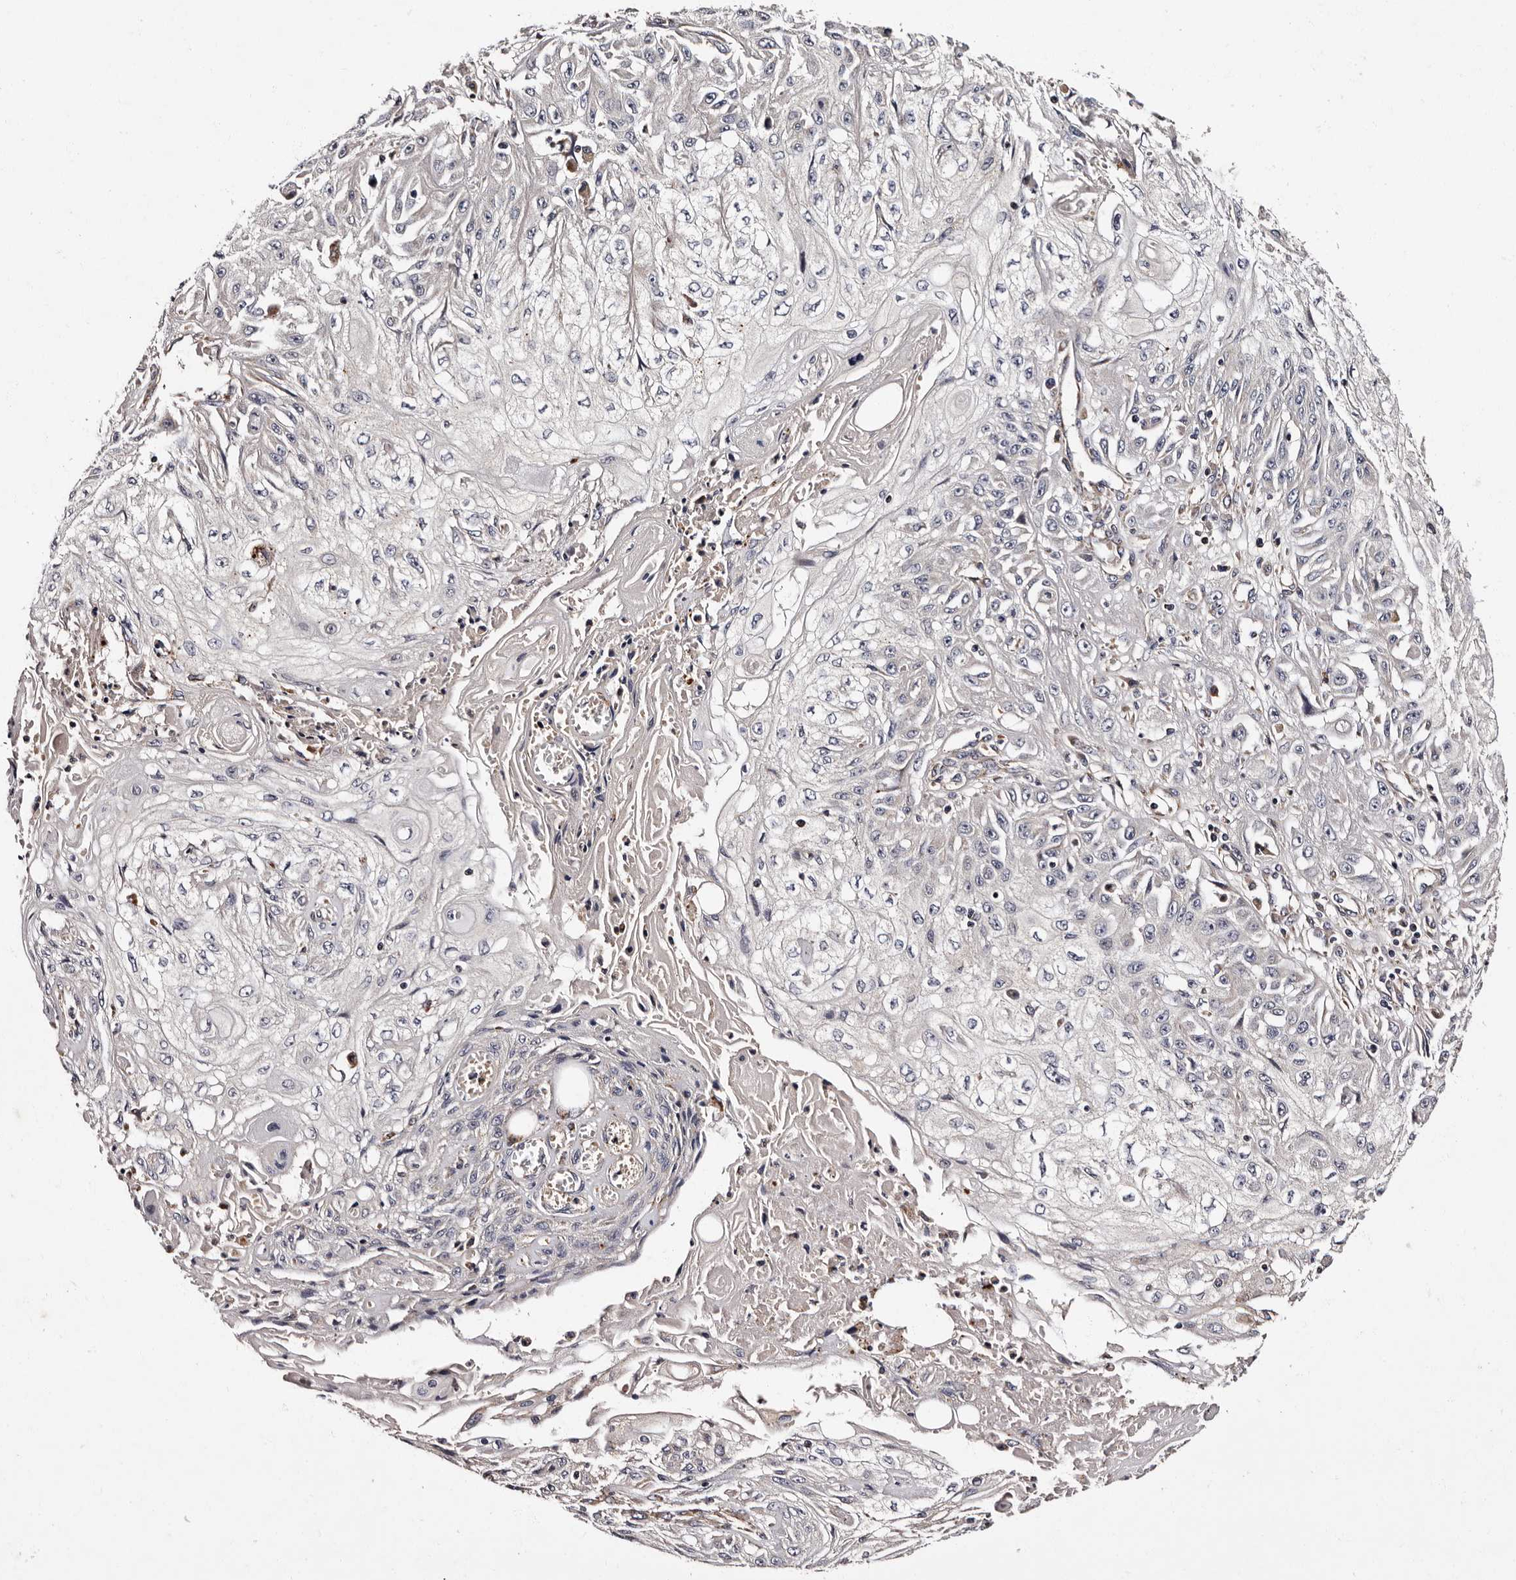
{"staining": {"intensity": "negative", "quantity": "none", "location": "none"}, "tissue": "skin cancer", "cell_type": "Tumor cells", "image_type": "cancer", "snomed": [{"axis": "morphology", "description": "Squamous cell carcinoma, NOS"}, {"axis": "morphology", "description": "Squamous cell carcinoma, metastatic, NOS"}, {"axis": "topography", "description": "Skin"}, {"axis": "topography", "description": "Lymph node"}], "caption": "Skin cancer (metastatic squamous cell carcinoma) stained for a protein using immunohistochemistry demonstrates no staining tumor cells.", "gene": "ADCK5", "patient": {"sex": "male", "age": 75}}